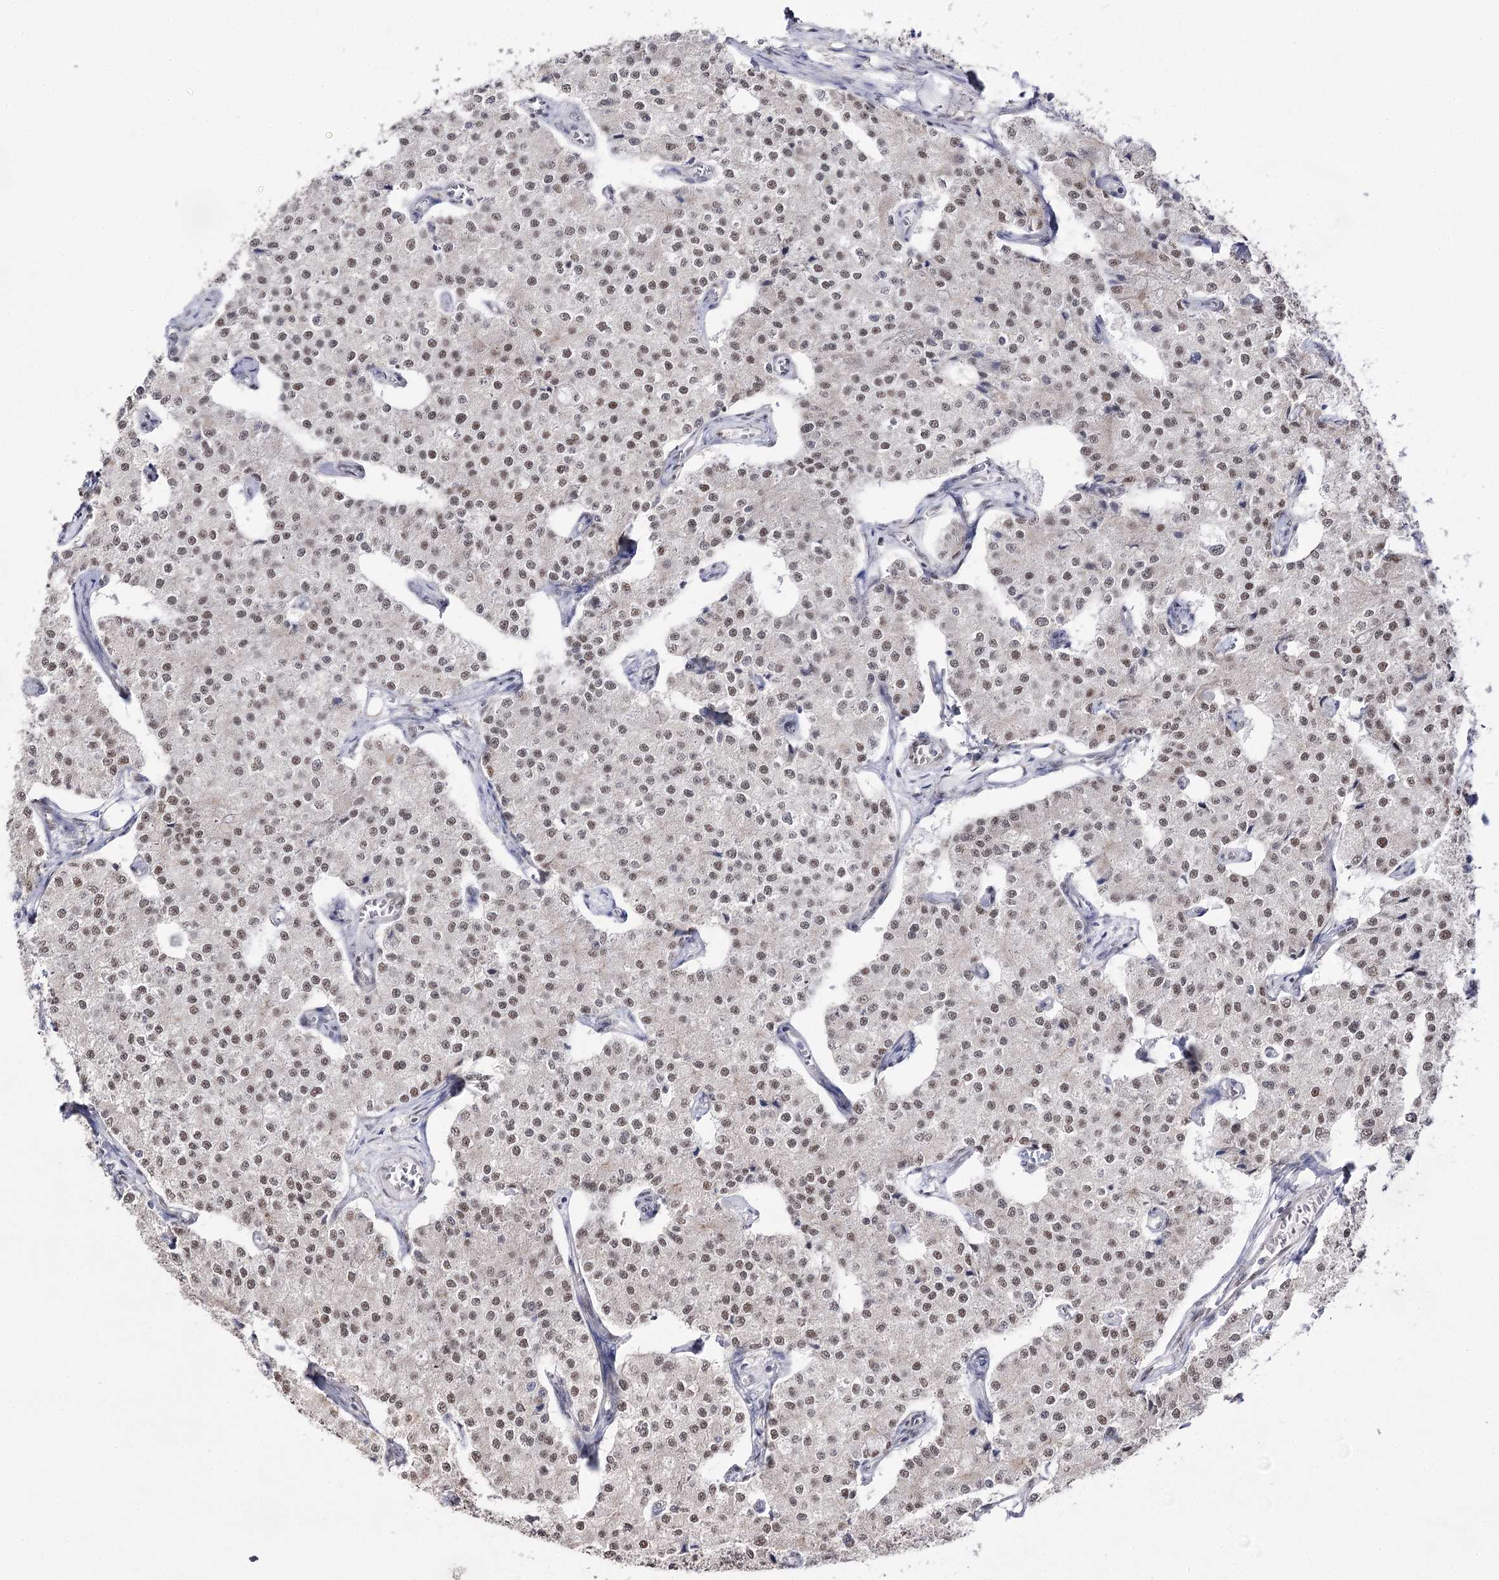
{"staining": {"intensity": "moderate", "quantity": ">75%", "location": "nuclear"}, "tissue": "carcinoid", "cell_type": "Tumor cells", "image_type": "cancer", "snomed": [{"axis": "morphology", "description": "Carcinoid, malignant, NOS"}, {"axis": "topography", "description": "Colon"}], "caption": "Brown immunohistochemical staining in carcinoid shows moderate nuclear staining in about >75% of tumor cells.", "gene": "VGLL4", "patient": {"sex": "female", "age": 52}}